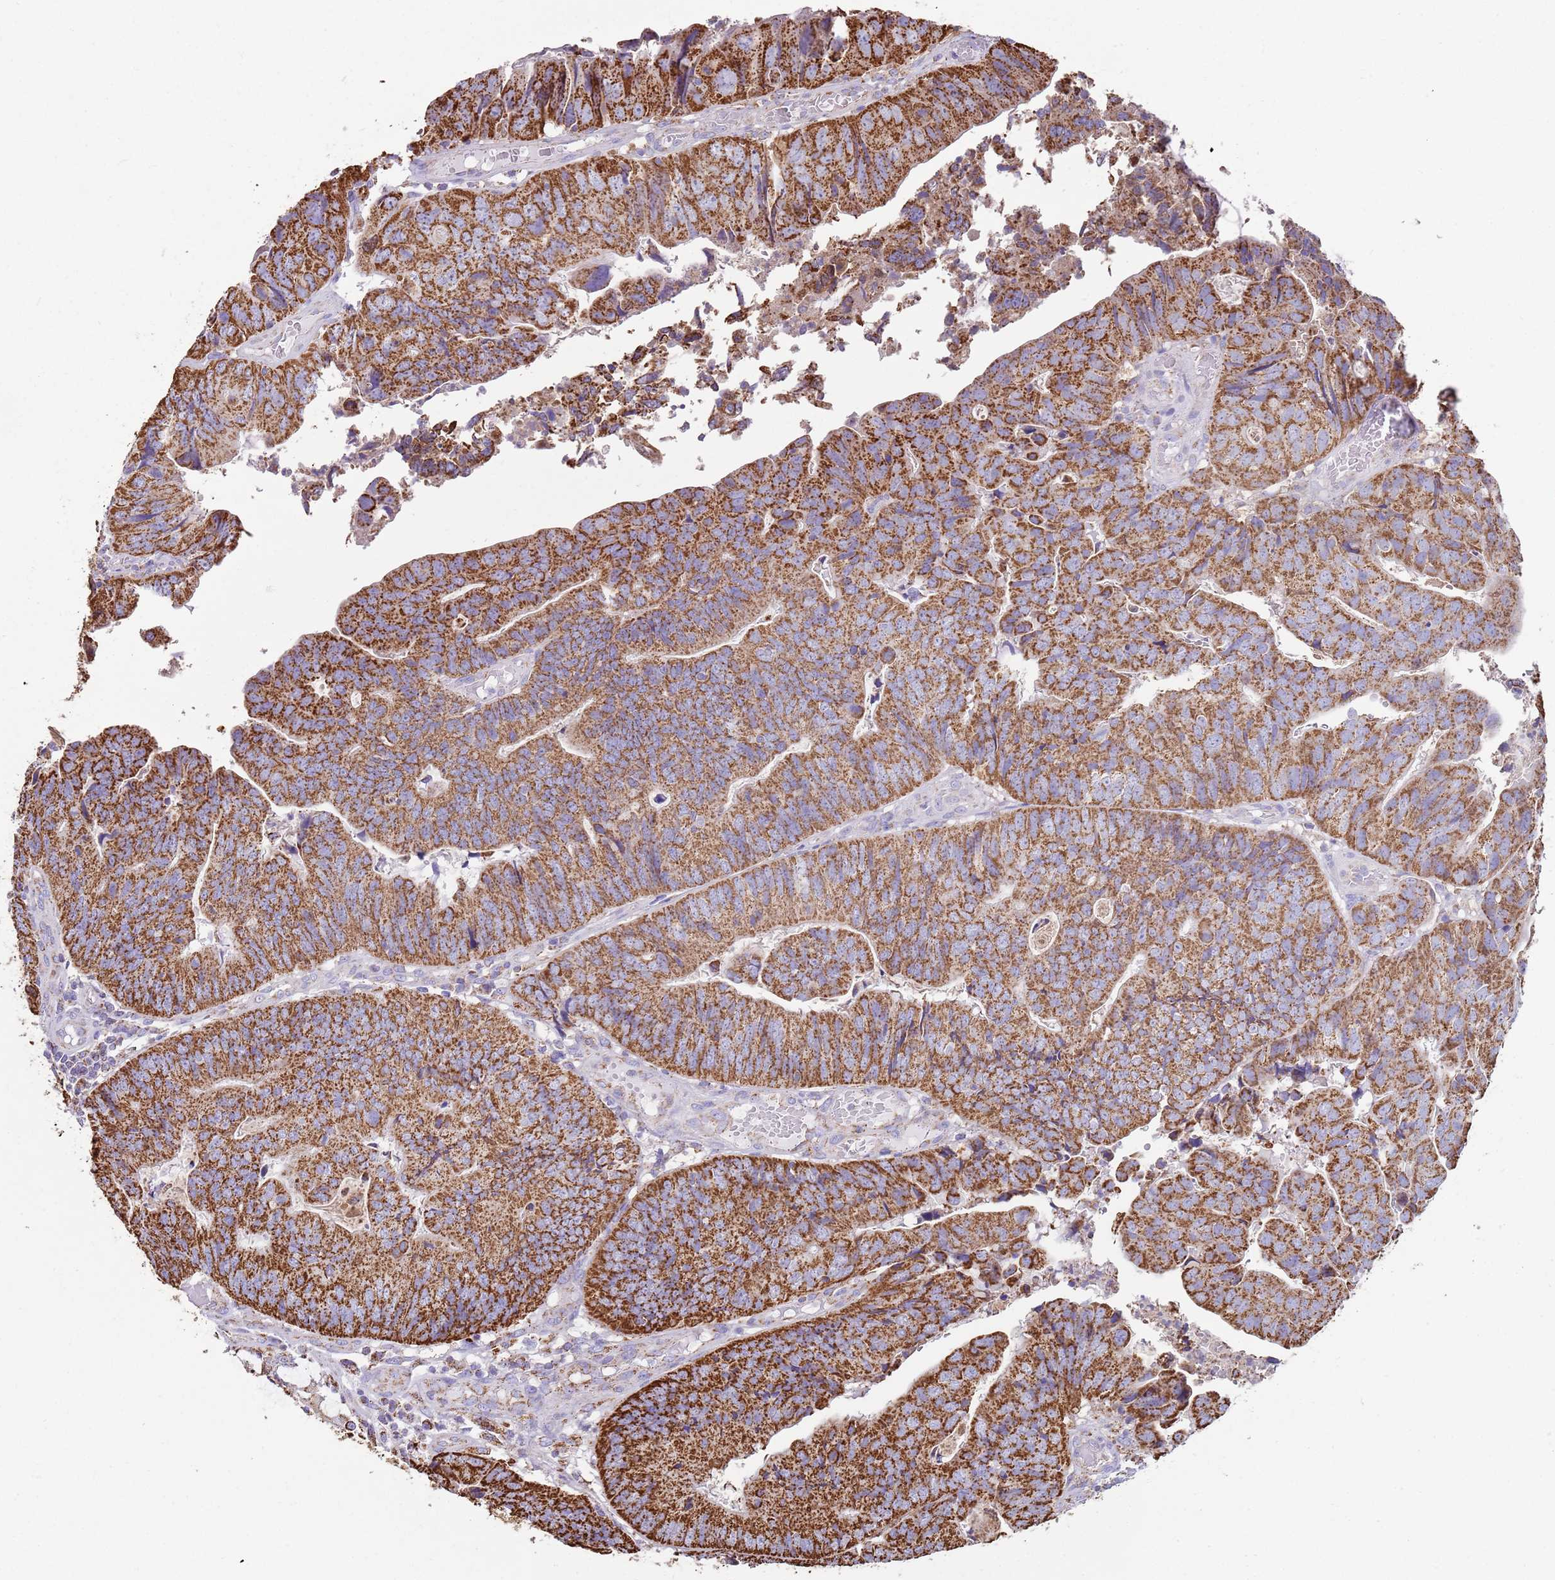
{"staining": {"intensity": "strong", "quantity": ">75%", "location": "cytoplasmic/membranous"}, "tissue": "colorectal cancer", "cell_type": "Tumor cells", "image_type": "cancer", "snomed": [{"axis": "morphology", "description": "Adenocarcinoma, NOS"}, {"axis": "topography", "description": "Colon"}], "caption": "Adenocarcinoma (colorectal) stained with a protein marker exhibits strong staining in tumor cells.", "gene": "TTLL1", "patient": {"sex": "female", "age": 67}}